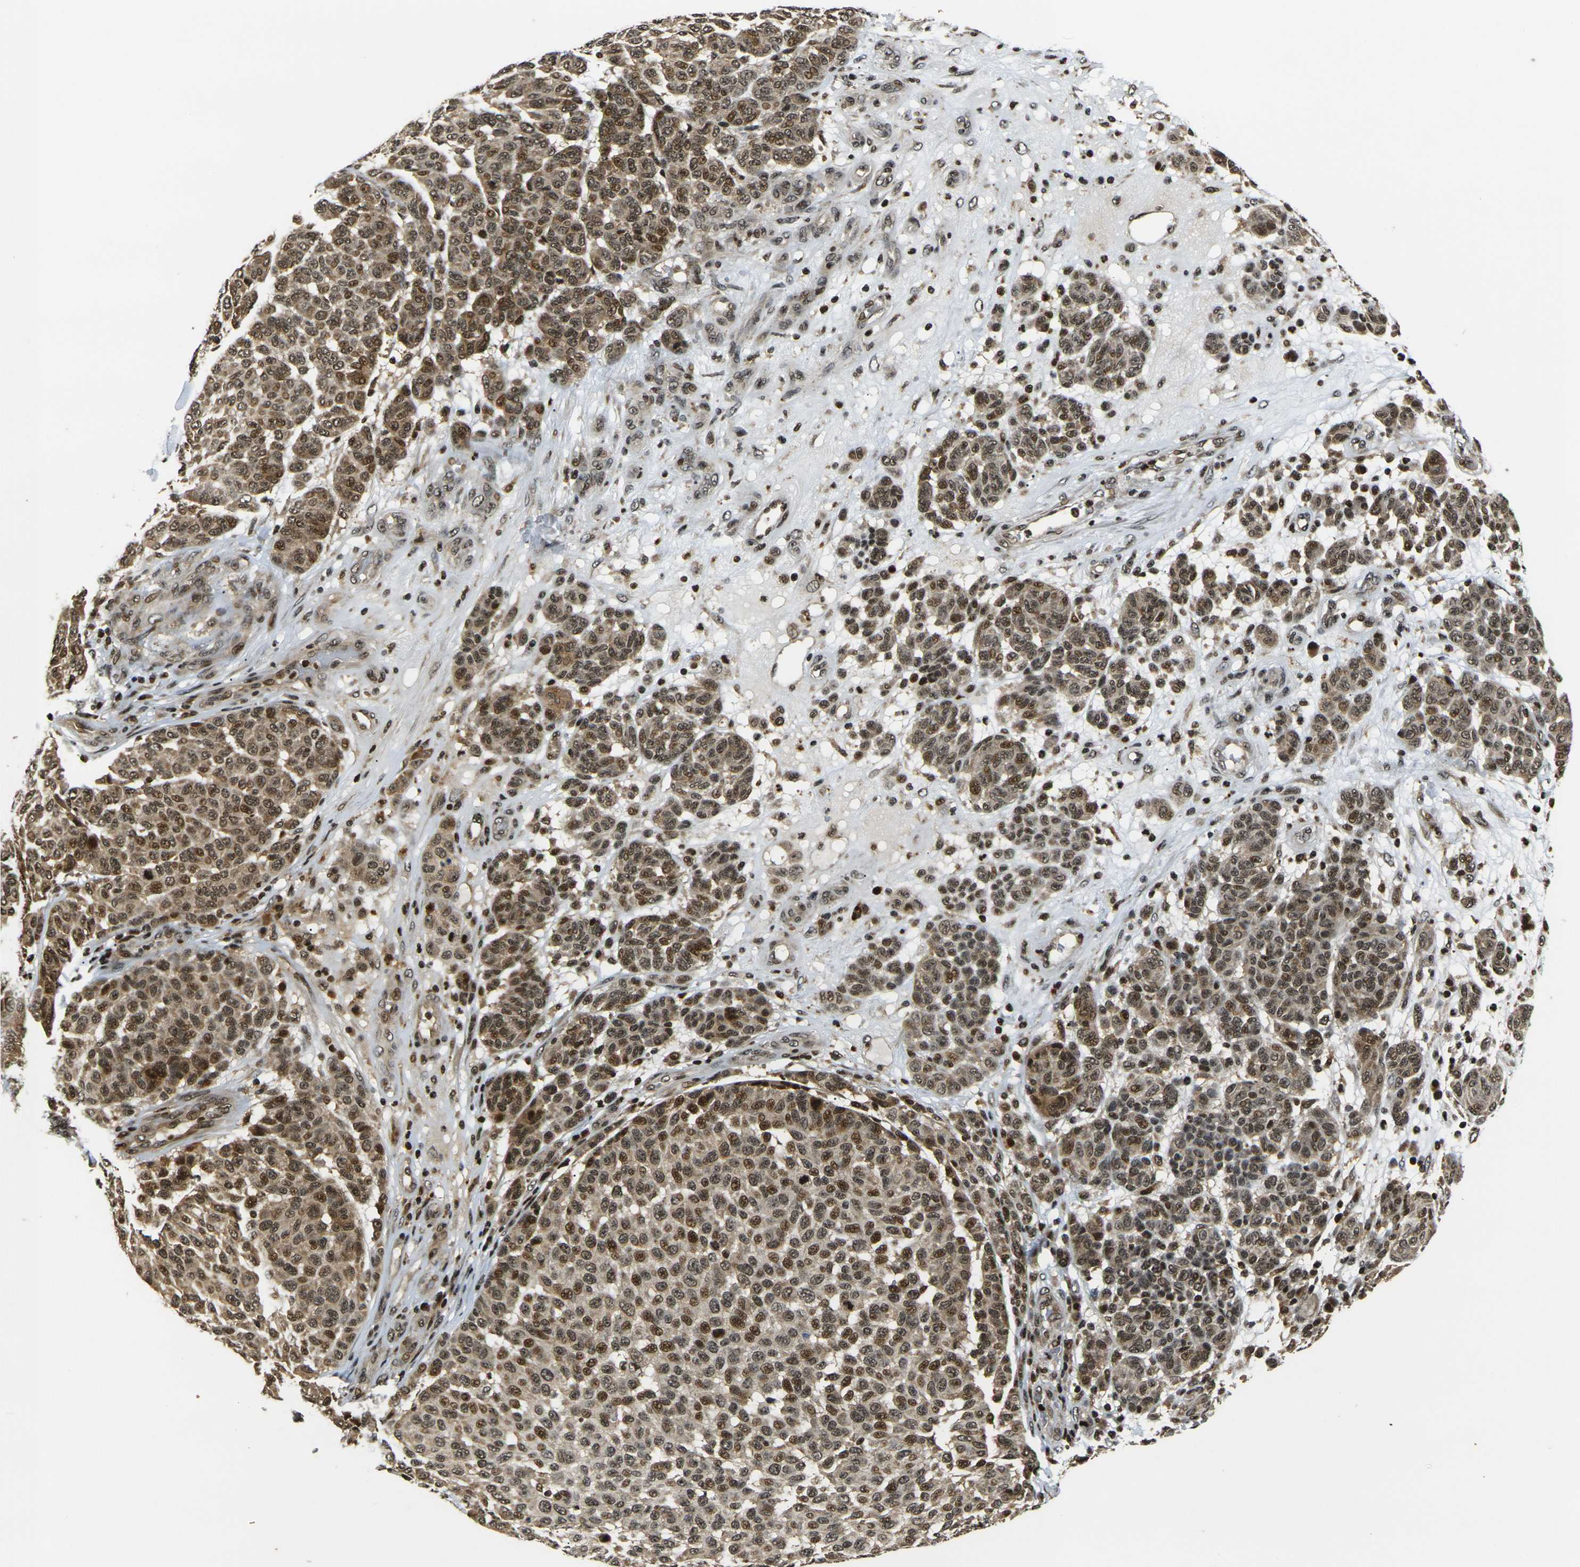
{"staining": {"intensity": "moderate", "quantity": ">75%", "location": "cytoplasmic/membranous,nuclear"}, "tissue": "melanoma", "cell_type": "Tumor cells", "image_type": "cancer", "snomed": [{"axis": "morphology", "description": "Malignant melanoma, NOS"}, {"axis": "topography", "description": "Skin"}], "caption": "DAB immunohistochemical staining of human malignant melanoma displays moderate cytoplasmic/membranous and nuclear protein staining in about >75% of tumor cells.", "gene": "ACTL6A", "patient": {"sex": "male", "age": 59}}